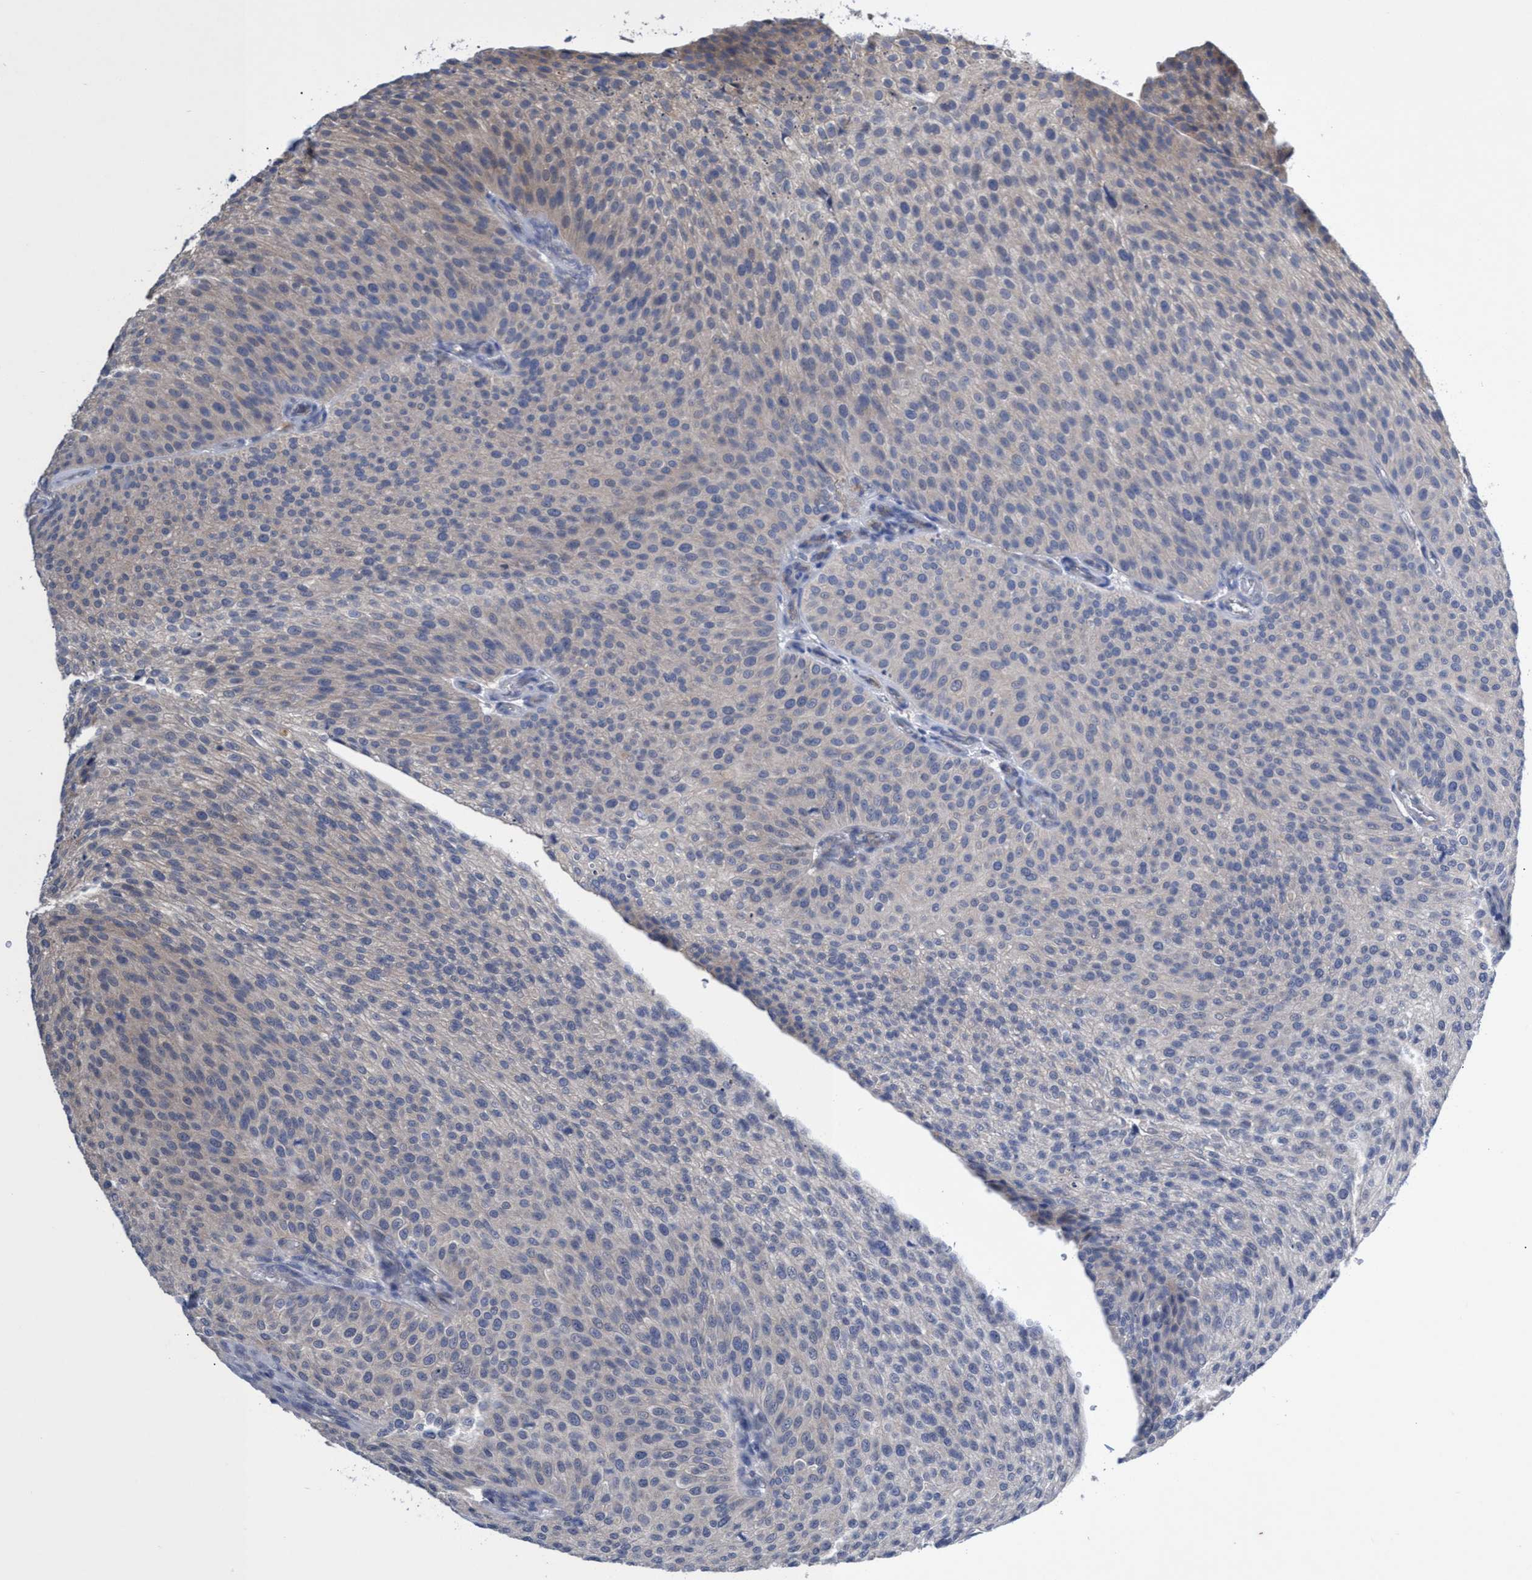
{"staining": {"intensity": "negative", "quantity": "none", "location": "none"}, "tissue": "urothelial cancer", "cell_type": "Tumor cells", "image_type": "cancer", "snomed": [{"axis": "morphology", "description": "Urothelial carcinoma, Low grade"}, {"axis": "topography", "description": "Smooth muscle"}, {"axis": "topography", "description": "Urinary bladder"}], "caption": "Low-grade urothelial carcinoma was stained to show a protein in brown. There is no significant positivity in tumor cells.", "gene": "SVEP1", "patient": {"sex": "male", "age": 60}}